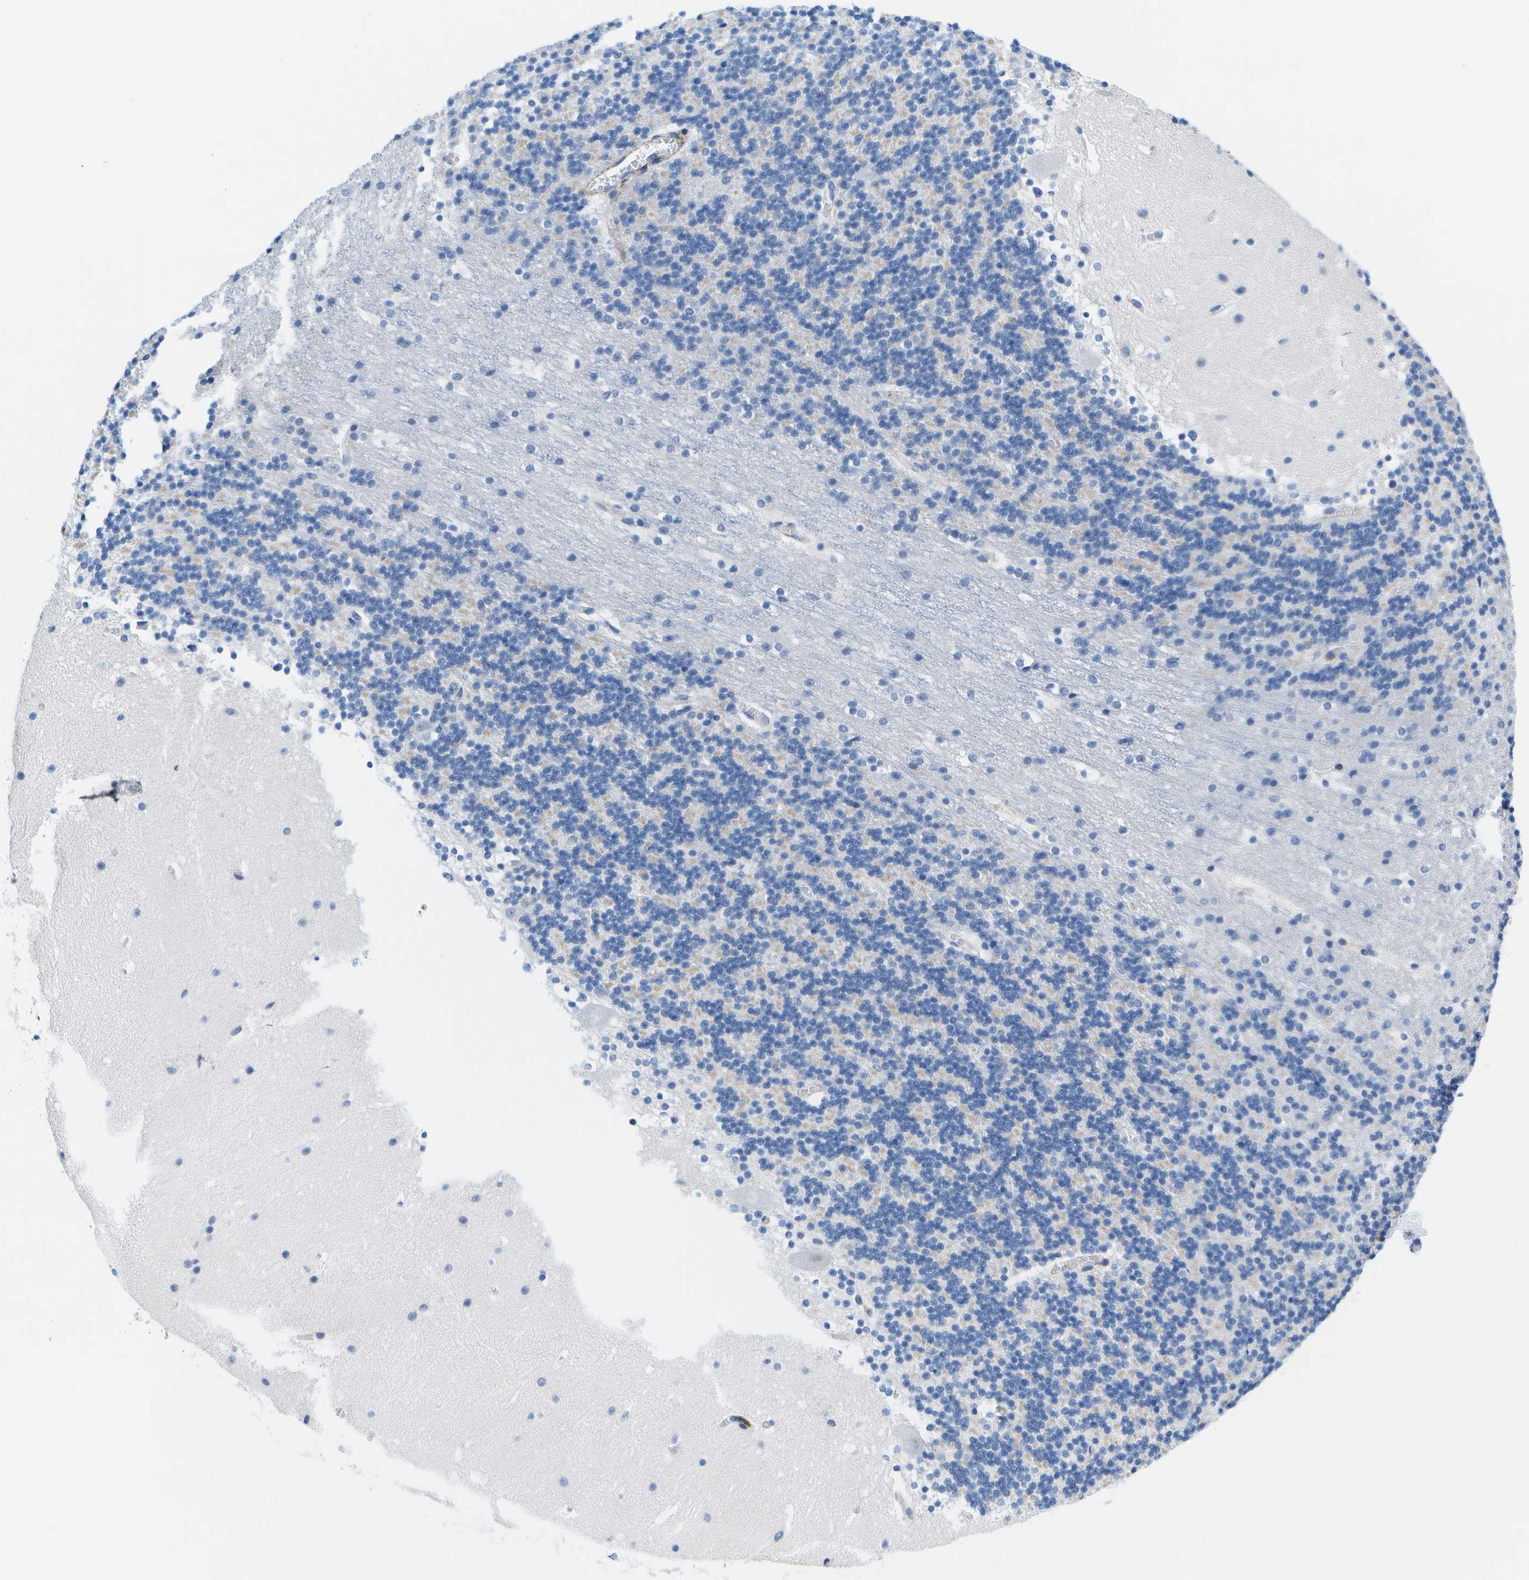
{"staining": {"intensity": "weak", "quantity": "<25%", "location": "cytoplasmic/membranous"}, "tissue": "cerebellum", "cell_type": "Cells in granular layer", "image_type": "normal", "snomed": [{"axis": "morphology", "description": "Normal tissue, NOS"}, {"axis": "topography", "description": "Cerebellum"}], "caption": "Immunohistochemistry of unremarkable human cerebellum demonstrates no expression in cells in granular layer.", "gene": "ADGRG6", "patient": {"sex": "male", "age": 45}}